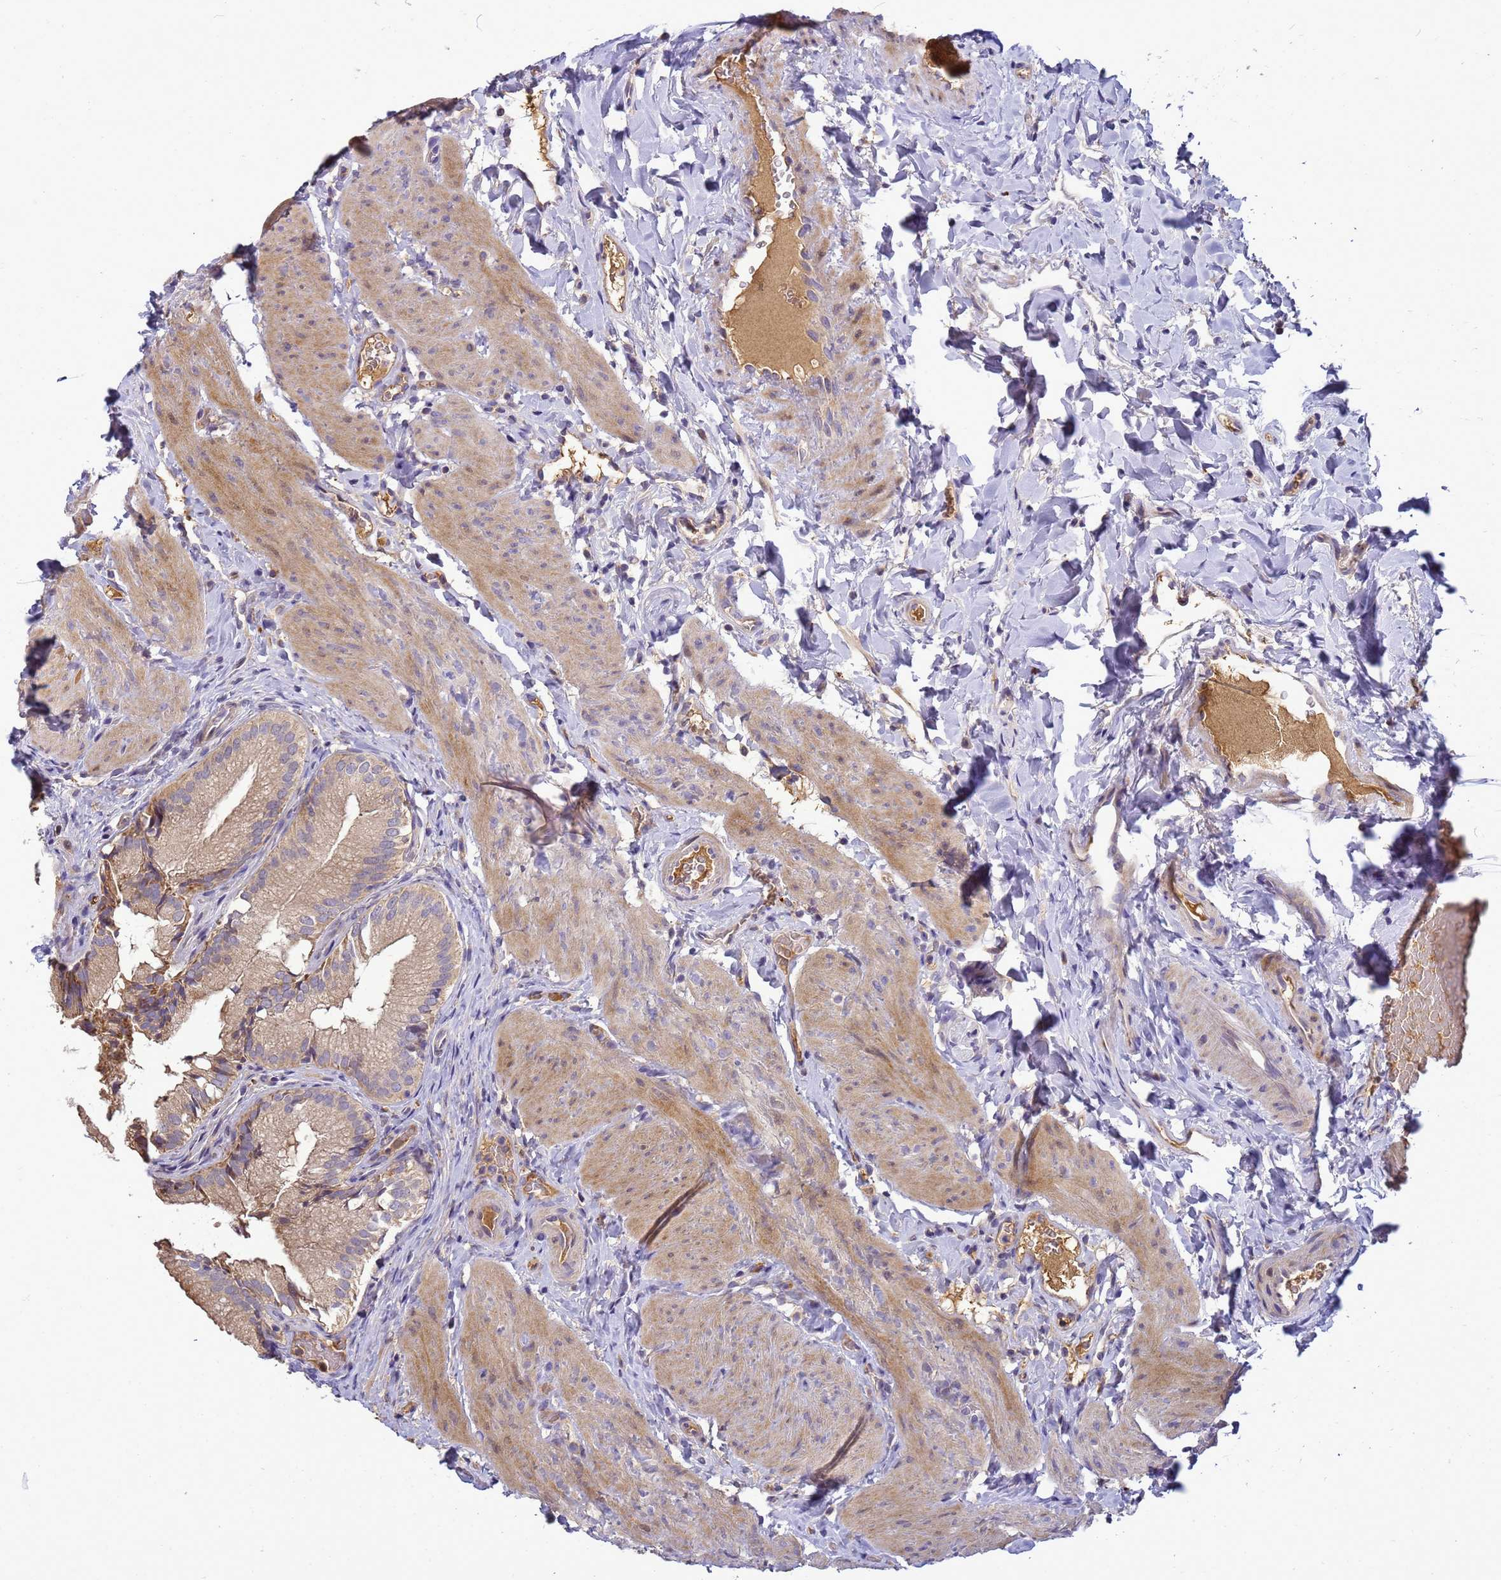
{"staining": {"intensity": "moderate", "quantity": ">75%", "location": "cytoplasmic/membranous"}, "tissue": "gallbladder", "cell_type": "Glandular cells", "image_type": "normal", "snomed": [{"axis": "morphology", "description": "Normal tissue, NOS"}, {"axis": "topography", "description": "Gallbladder"}], "caption": "A high-resolution micrograph shows immunohistochemistry staining of normal gallbladder, which shows moderate cytoplasmic/membranous positivity in approximately >75% of glandular cells. Ihc stains the protein in brown and the nuclei are stained blue.", "gene": "TMEM74B", "patient": {"sex": "female", "age": 30}}